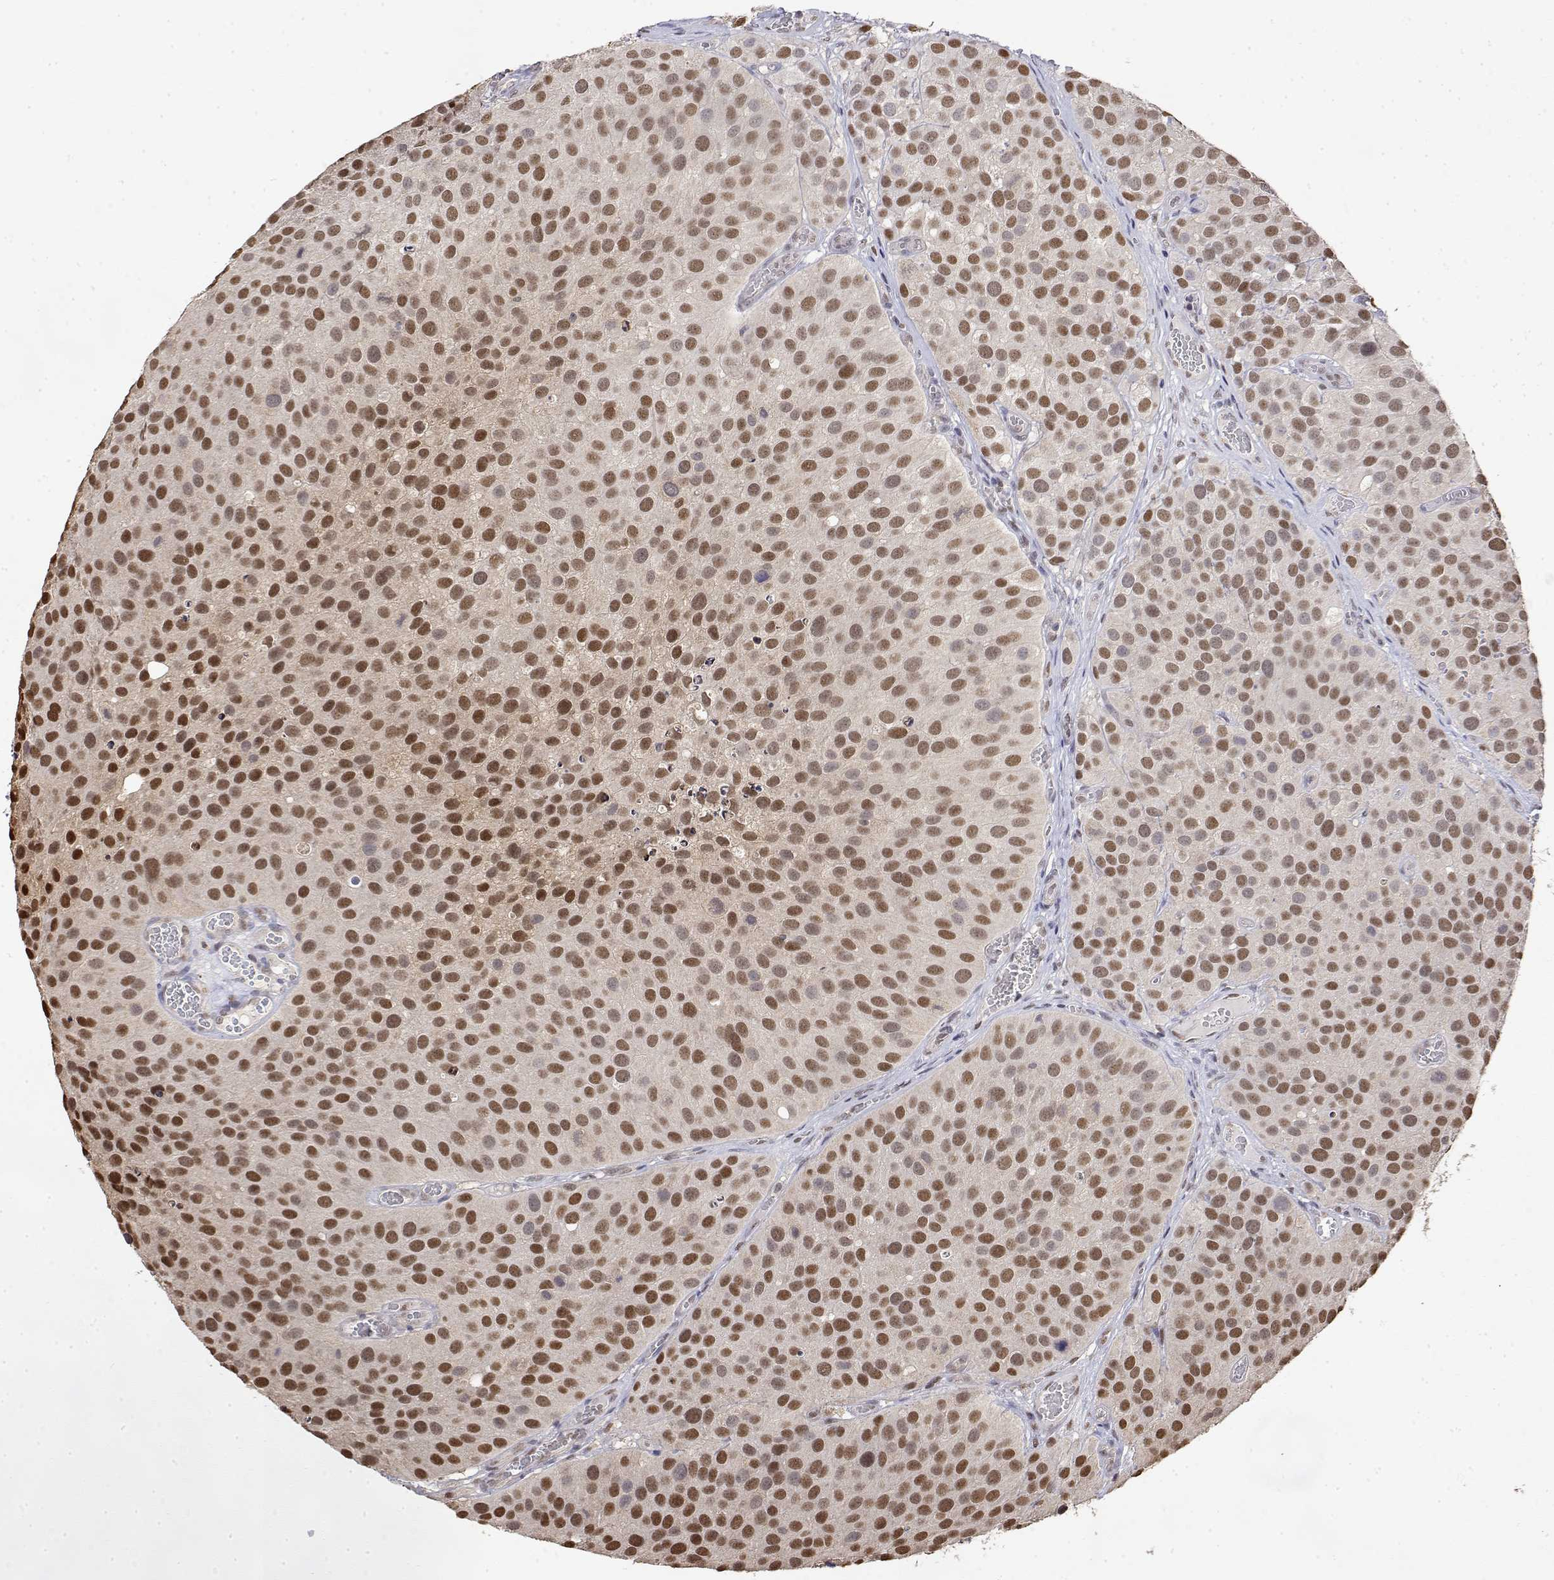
{"staining": {"intensity": "moderate", "quantity": ">75%", "location": "nuclear"}, "tissue": "urothelial cancer", "cell_type": "Tumor cells", "image_type": "cancer", "snomed": [{"axis": "morphology", "description": "Urothelial carcinoma, Low grade"}, {"axis": "topography", "description": "Urinary bladder"}], "caption": "Urothelial cancer tissue displays moderate nuclear expression in about >75% of tumor cells", "gene": "TPI1", "patient": {"sex": "female", "age": 69}}